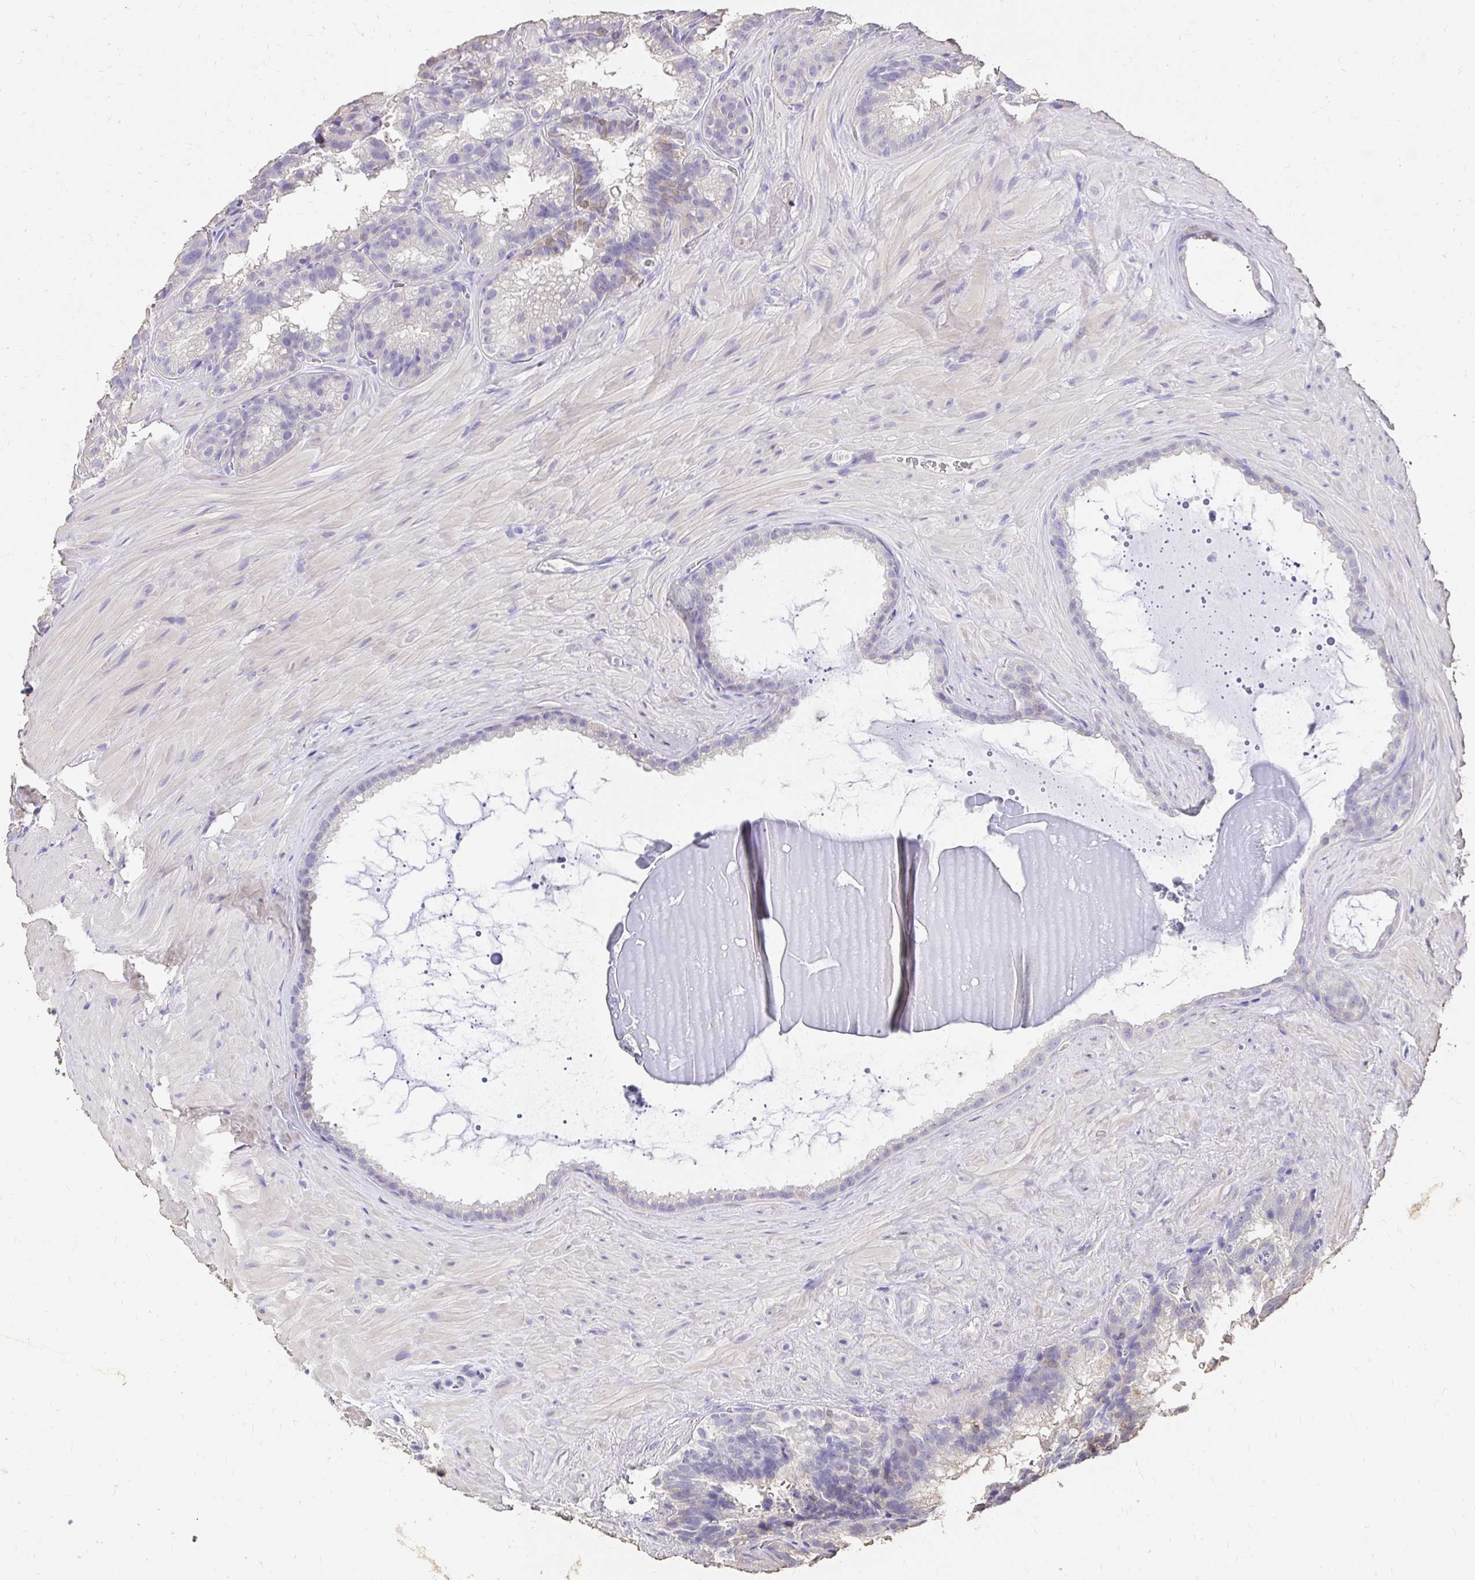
{"staining": {"intensity": "weak", "quantity": "<25%", "location": "cytoplasmic/membranous"}, "tissue": "seminal vesicle", "cell_type": "Glandular cells", "image_type": "normal", "snomed": [{"axis": "morphology", "description": "Normal tissue, NOS"}, {"axis": "topography", "description": "Seminal veicle"}], "caption": "Immunohistochemistry histopathology image of unremarkable seminal vesicle: seminal vesicle stained with DAB (3,3'-diaminobenzidine) shows no significant protein staining in glandular cells.", "gene": "UGT1A6", "patient": {"sex": "male", "age": 60}}